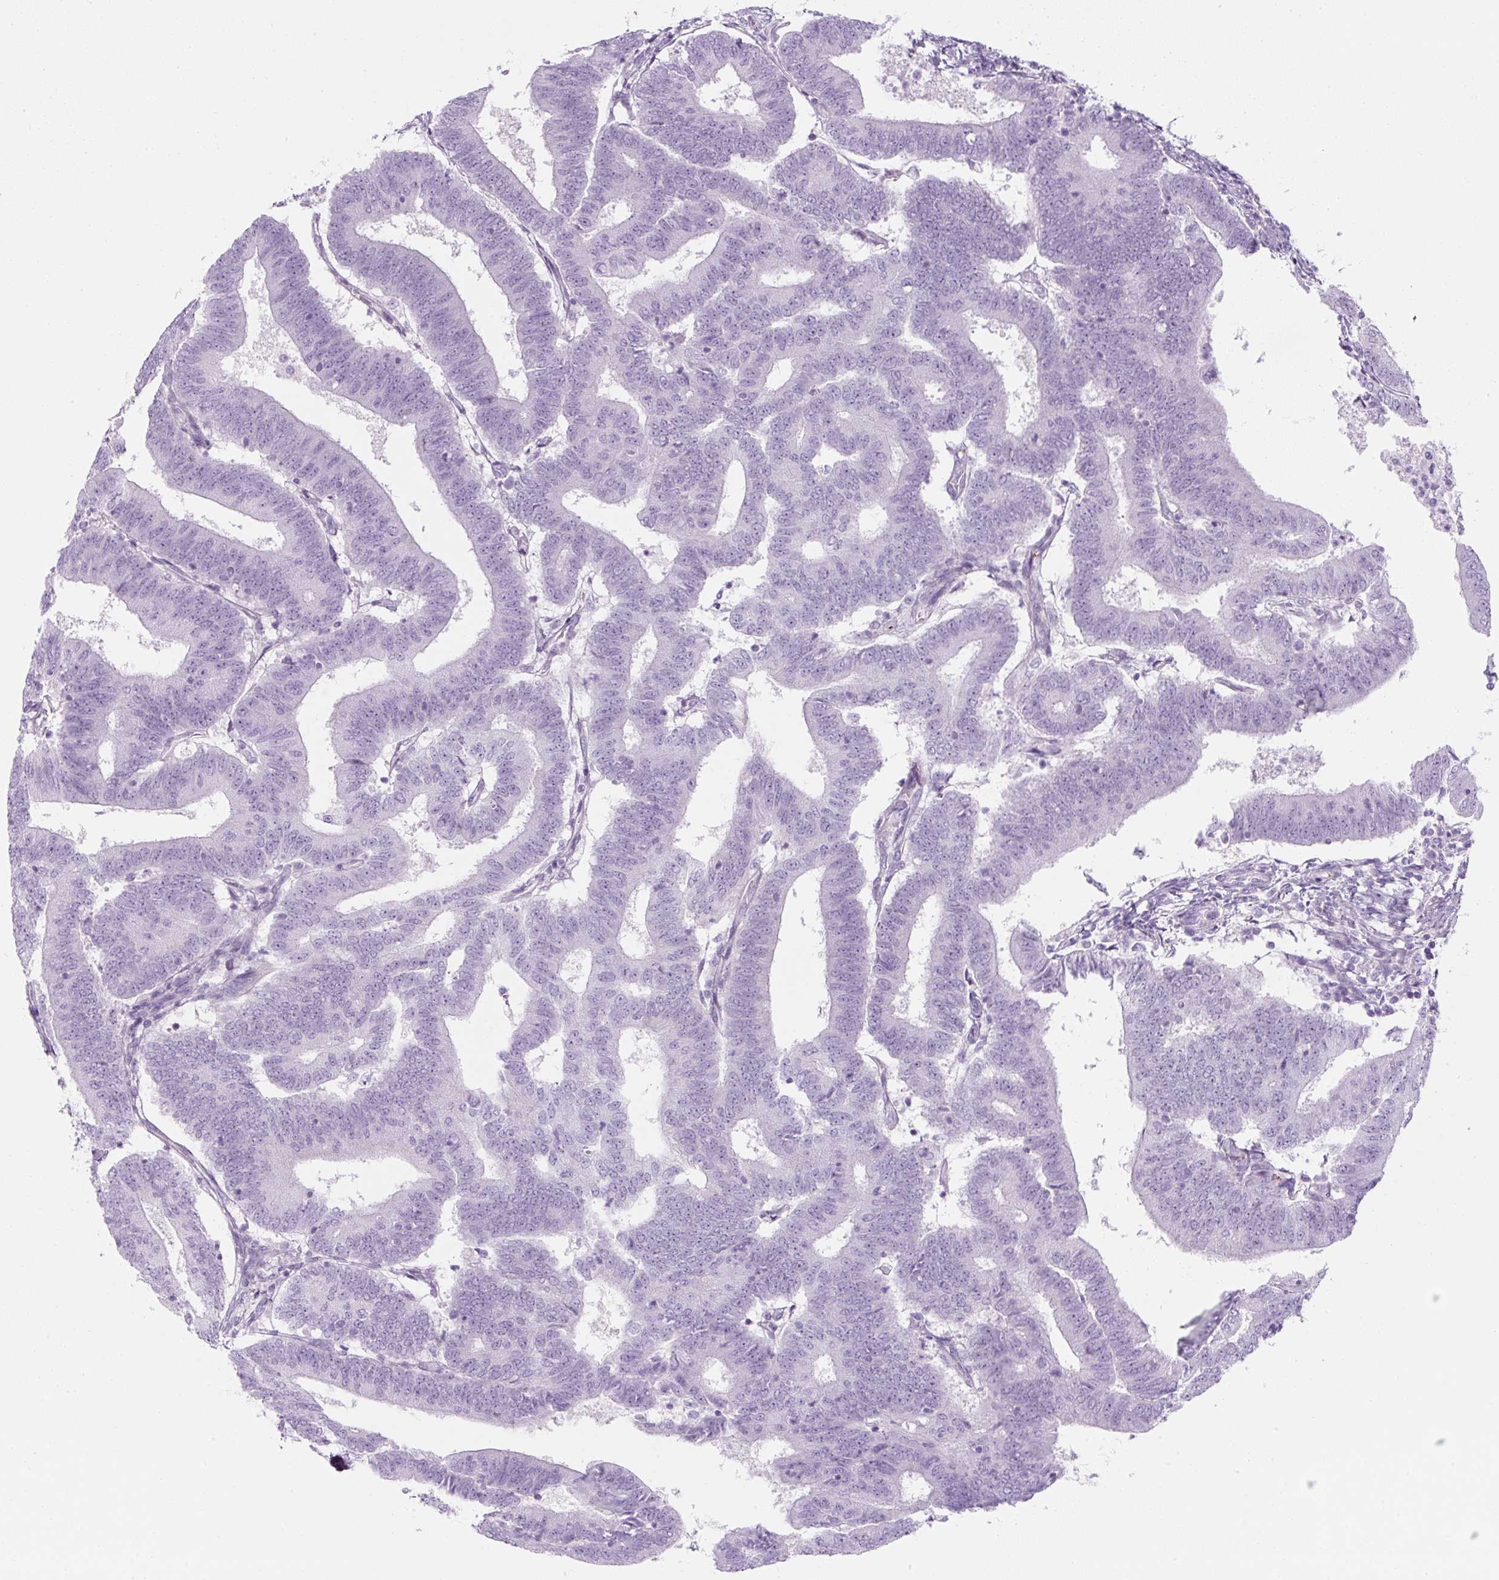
{"staining": {"intensity": "negative", "quantity": "none", "location": "none"}, "tissue": "endometrial cancer", "cell_type": "Tumor cells", "image_type": "cancer", "snomed": [{"axis": "morphology", "description": "Adenocarcinoma, NOS"}, {"axis": "topography", "description": "Endometrium"}], "caption": "Immunohistochemical staining of endometrial cancer shows no significant expression in tumor cells.", "gene": "PF4V1", "patient": {"sex": "female", "age": 70}}